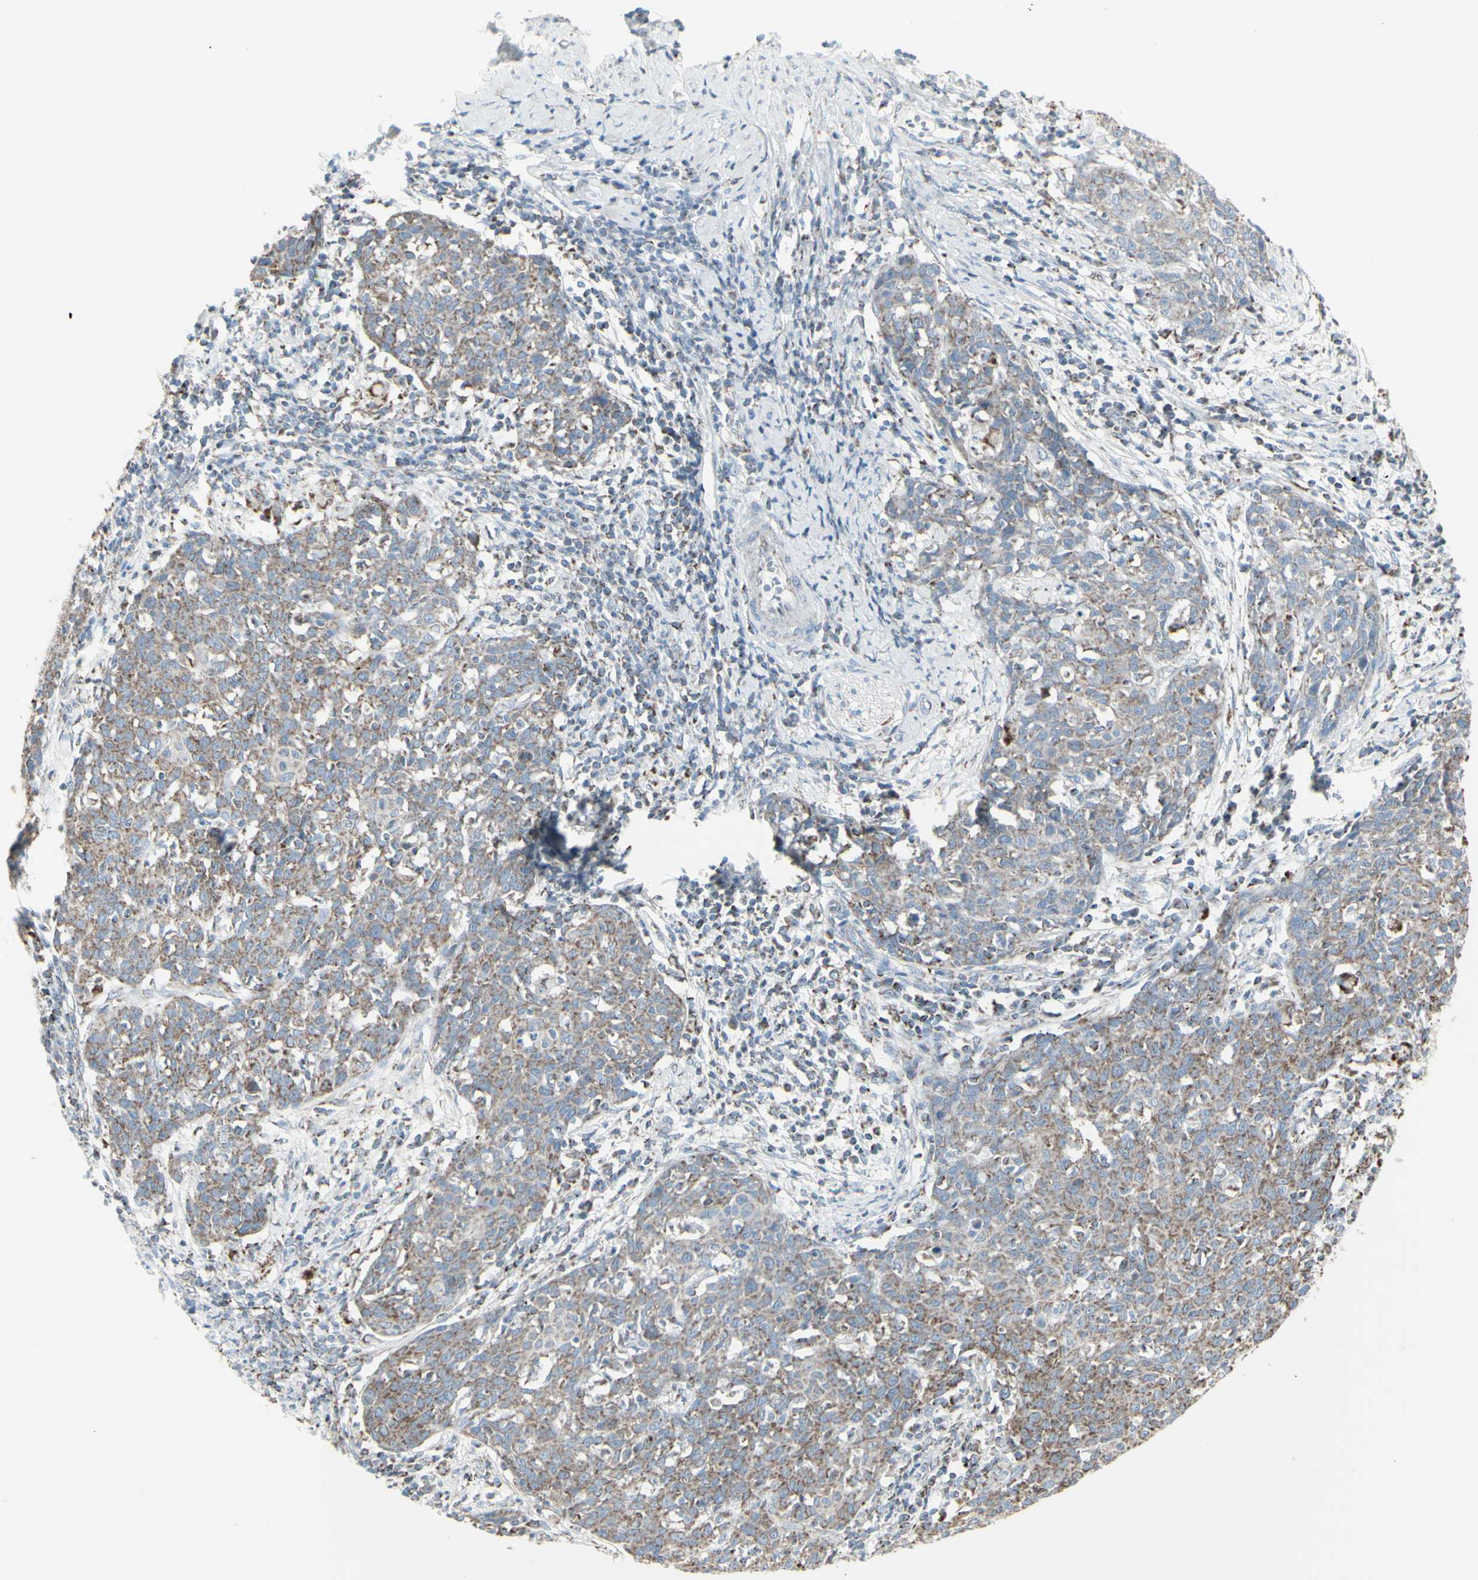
{"staining": {"intensity": "weak", "quantity": ">75%", "location": "cytoplasmic/membranous"}, "tissue": "cervical cancer", "cell_type": "Tumor cells", "image_type": "cancer", "snomed": [{"axis": "morphology", "description": "Squamous cell carcinoma, NOS"}, {"axis": "topography", "description": "Cervix"}], "caption": "Weak cytoplasmic/membranous expression for a protein is appreciated in approximately >75% of tumor cells of cervical cancer using IHC.", "gene": "PLGRKT", "patient": {"sex": "female", "age": 38}}